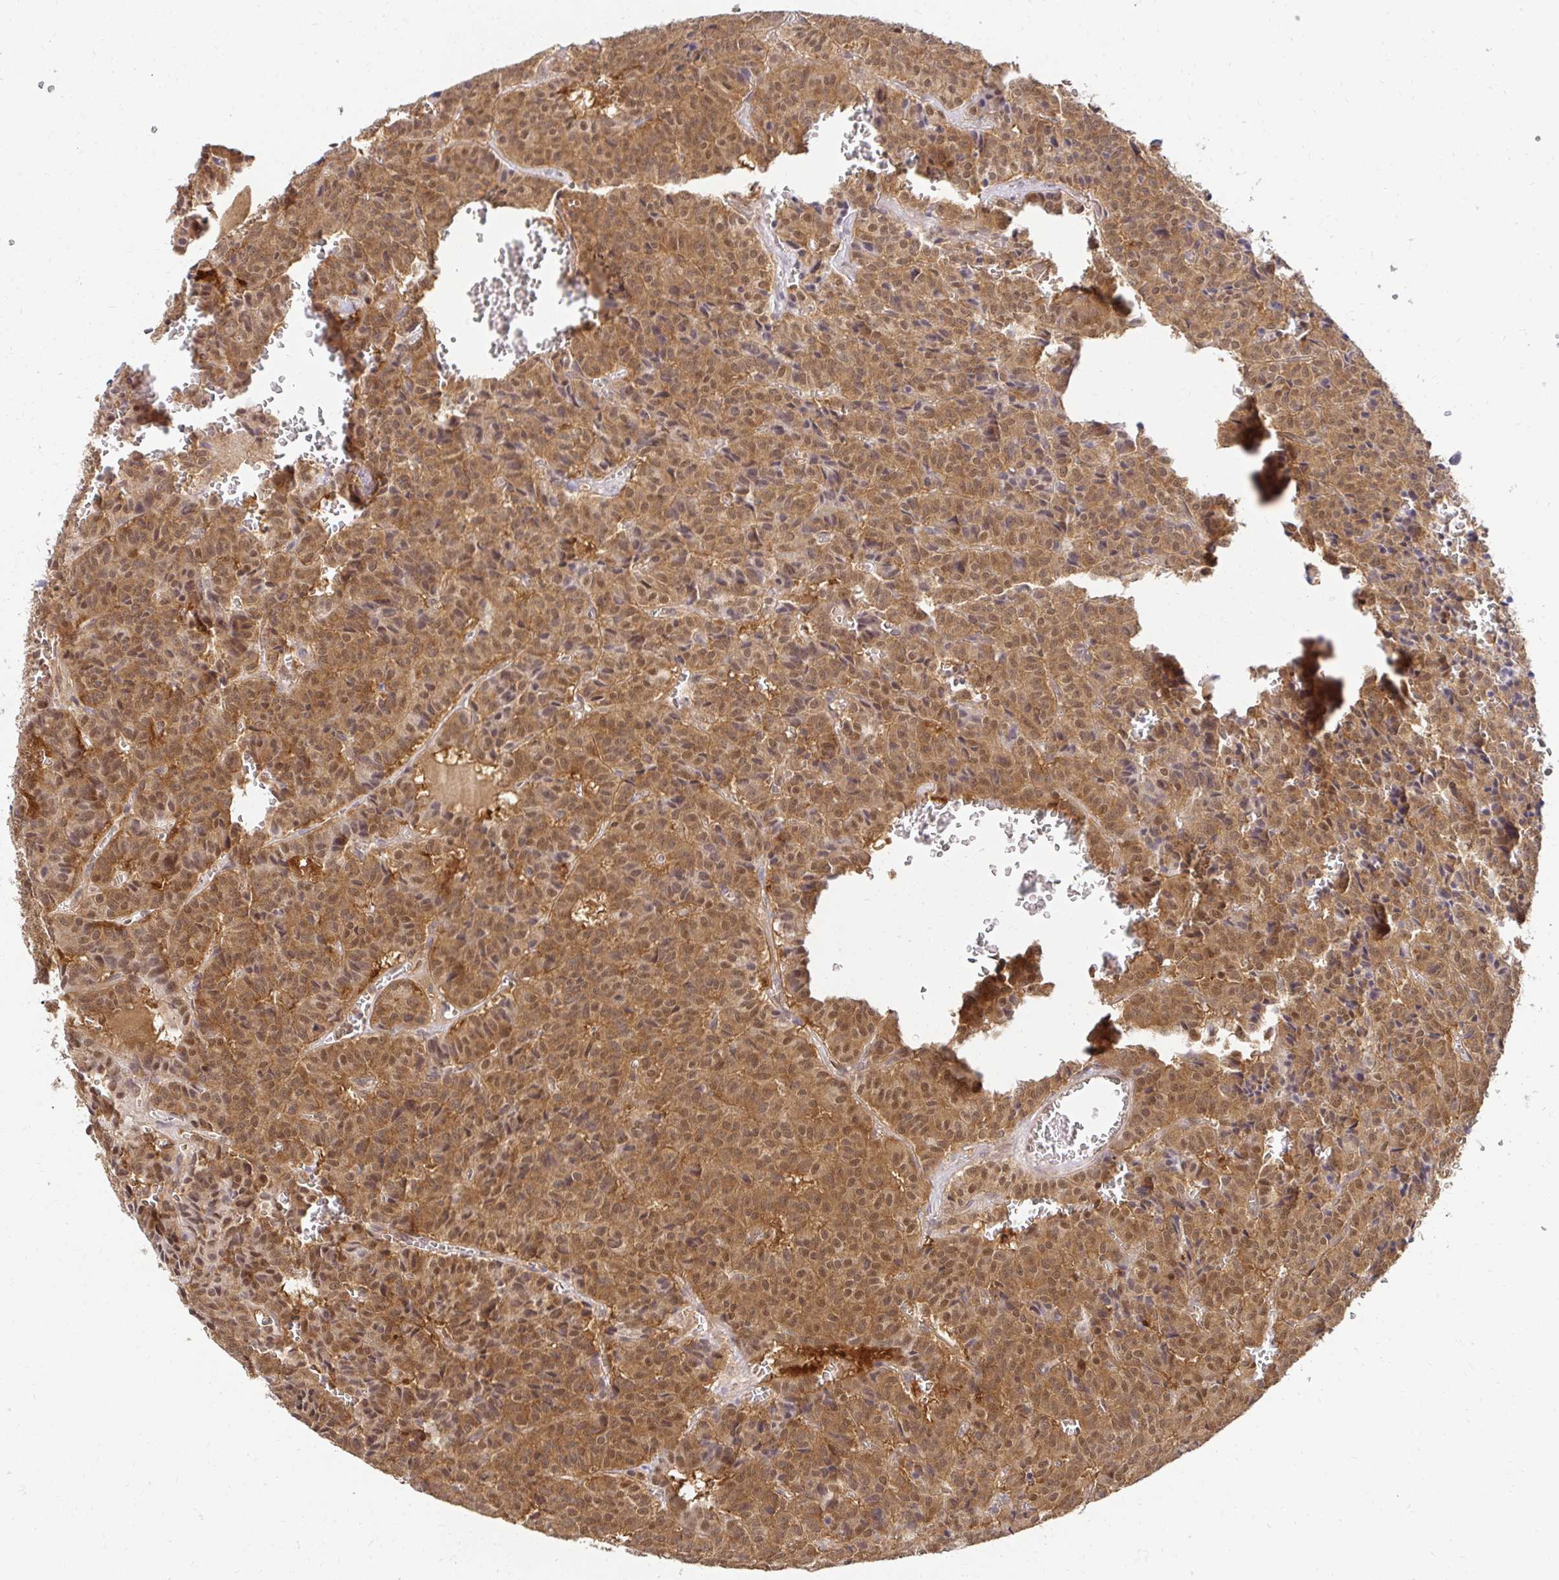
{"staining": {"intensity": "moderate", "quantity": ">75%", "location": "cytoplasmic/membranous,nuclear"}, "tissue": "carcinoid", "cell_type": "Tumor cells", "image_type": "cancer", "snomed": [{"axis": "morphology", "description": "Carcinoid, malignant, NOS"}, {"axis": "topography", "description": "Lung"}], "caption": "An IHC histopathology image of tumor tissue is shown. Protein staining in brown highlights moderate cytoplasmic/membranous and nuclear positivity in carcinoid within tumor cells.", "gene": "PSMA4", "patient": {"sex": "male", "age": 70}}